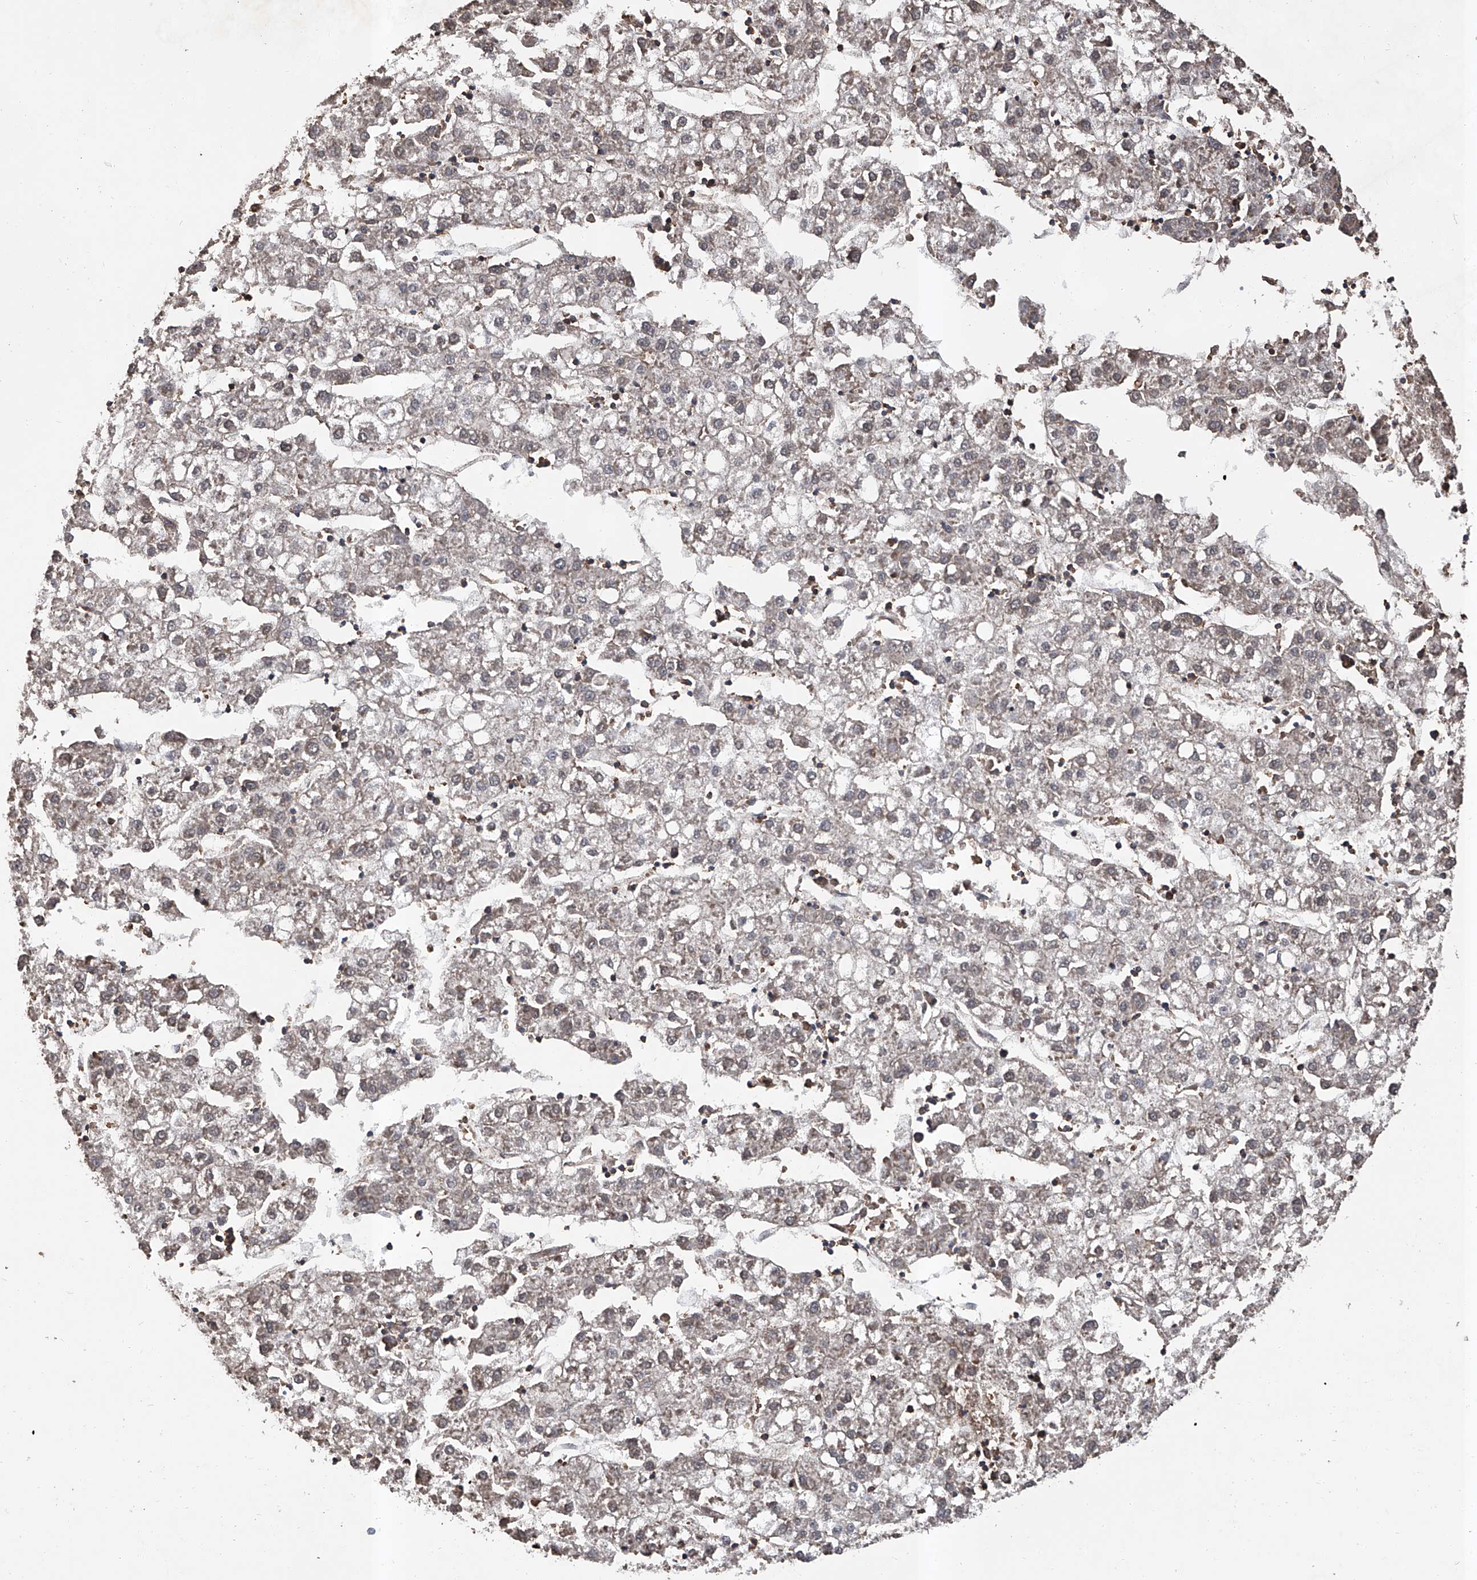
{"staining": {"intensity": "weak", "quantity": "<25%", "location": "cytoplasmic/membranous"}, "tissue": "liver cancer", "cell_type": "Tumor cells", "image_type": "cancer", "snomed": [{"axis": "morphology", "description": "Carcinoma, Hepatocellular, NOS"}, {"axis": "topography", "description": "Liver"}], "caption": "Immunohistochemical staining of human liver hepatocellular carcinoma displays no significant expression in tumor cells.", "gene": "GPT", "patient": {"sex": "male", "age": 72}}